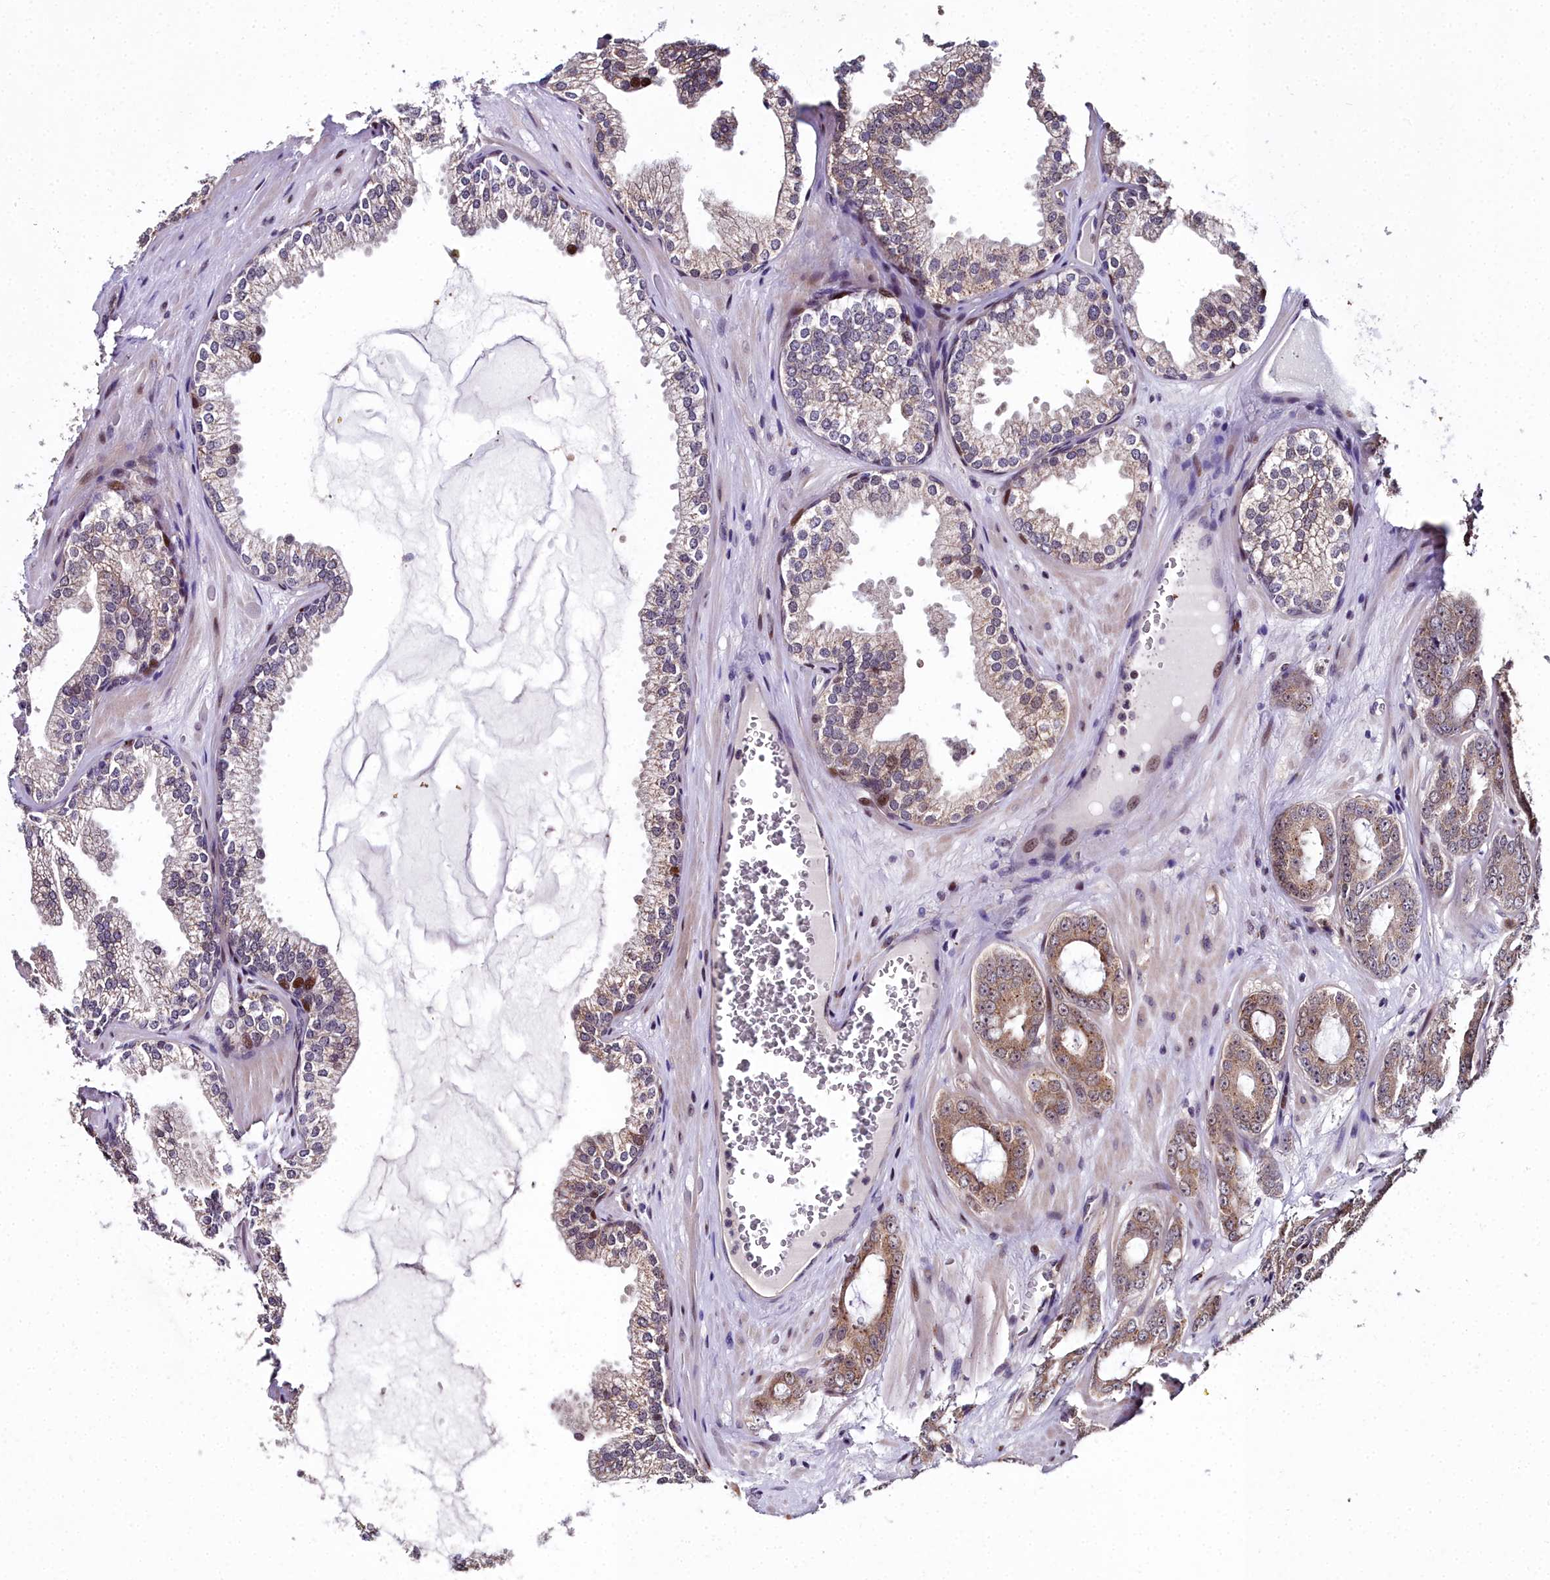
{"staining": {"intensity": "moderate", "quantity": ">75%", "location": "cytoplasmic/membranous"}, "tissue": "prostate cancer", "cell_type": "Tumor cells", "image_type": "cancer", "snomed": [{"axis": "morphology", "description": "Adenocarcinoma, Low grade"}, {"axis": "topography", "description": "Prostate"}], "caption": "Immunohistochemistry micrograph of human adenocarcinoma (low-grade) (prostate) stained for a protein (brown), which demonstrates medium levels of moderate cytoplasmic/membranous staining in about >75% of tumor cells.", "gene": "AP1M1", "patient": {"sex": "male", "age": 60}}